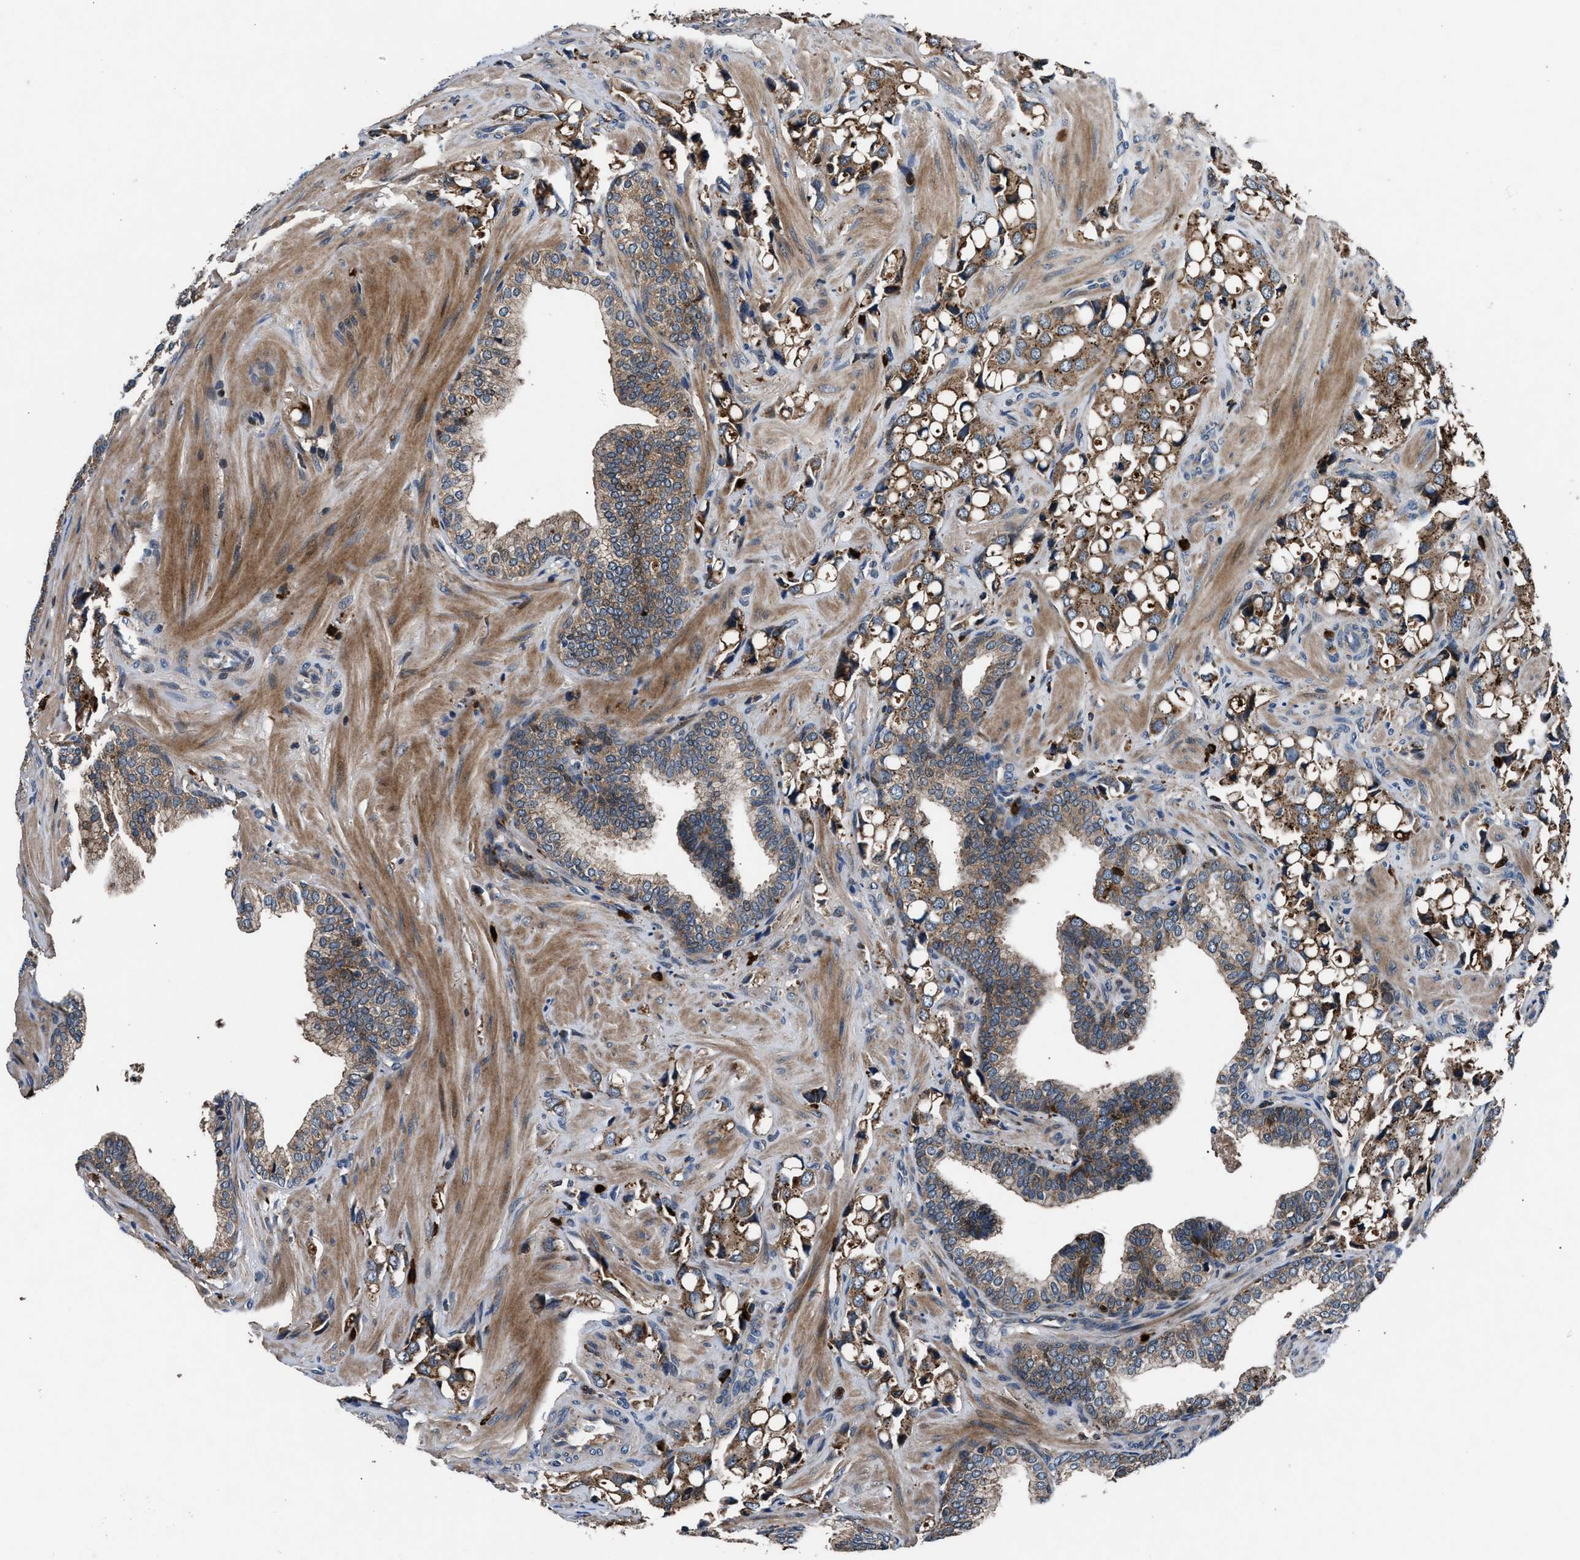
{"staining": {"intensity": "moderate", "quantity": ">75%", "location": "cytoplasmic/membranous"}, "tissue": "prostate cancer", "cell_type": "Tumor cells", "image_type": "cancer", "snomed": [{"axis": "morphology", "description": "Adenocarcinoma, High grade"}, {"axis": "topography", "description": "Prostate"}], "caption": "Immunohistochemistry of human prostate high-grade adenocarcinoma shows medium levels of moderate cytoplasmic/membranous staining in about >75% of tumor cells.", "gene": "FAM221A", "patient": {"sex": "male", "age": 52}}